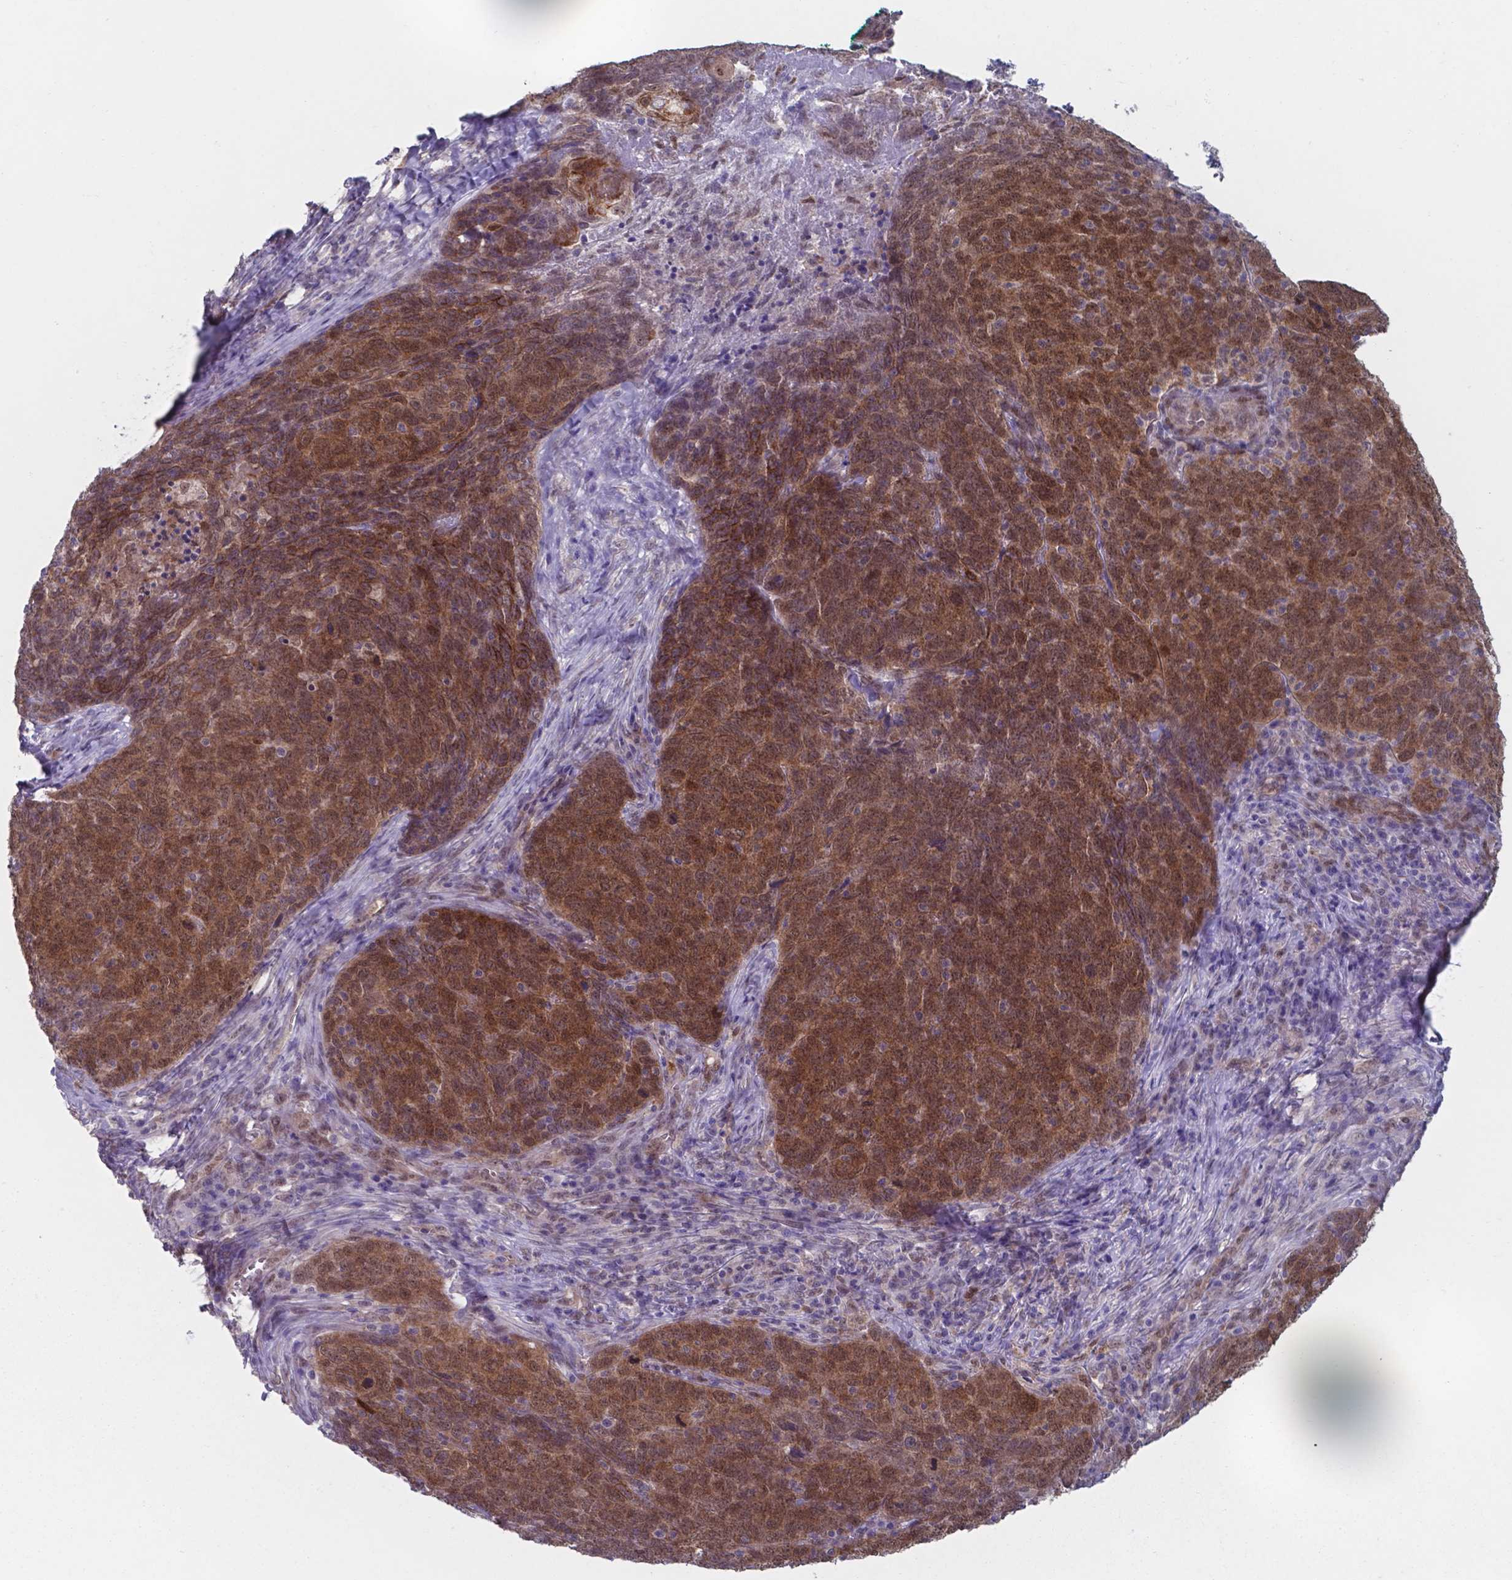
{"staining": {"intensity": "strong", "quantity": ">75%", "location": "cytoplasmic/membranous,nuclear"}, "tissue": "skin cancer", "cell_type": "Tumor cells", "image_type": "cancer", "snomed": [{"axis": "morphology", "description": "Squamous cell carcinoma, NOS"}, {"axis": "topography", "description": "Skin"}, {"axis": "topography", "description": "Anal"}], "caption": "Immunohistochemistry (IHC) (DAB) staining of skin cancer (squamous cell carcinoma) exhibits strong cytoplasmic/membranous and nuclear protein staining in approximately >75% of tumor cells. The staining was performed using DAB, with brown indicating positive protein expression. Nuclei are stained blue with hematoxylin.", "gene": "UBE2E2", "patient": {"sex": "female", "age": 51}}